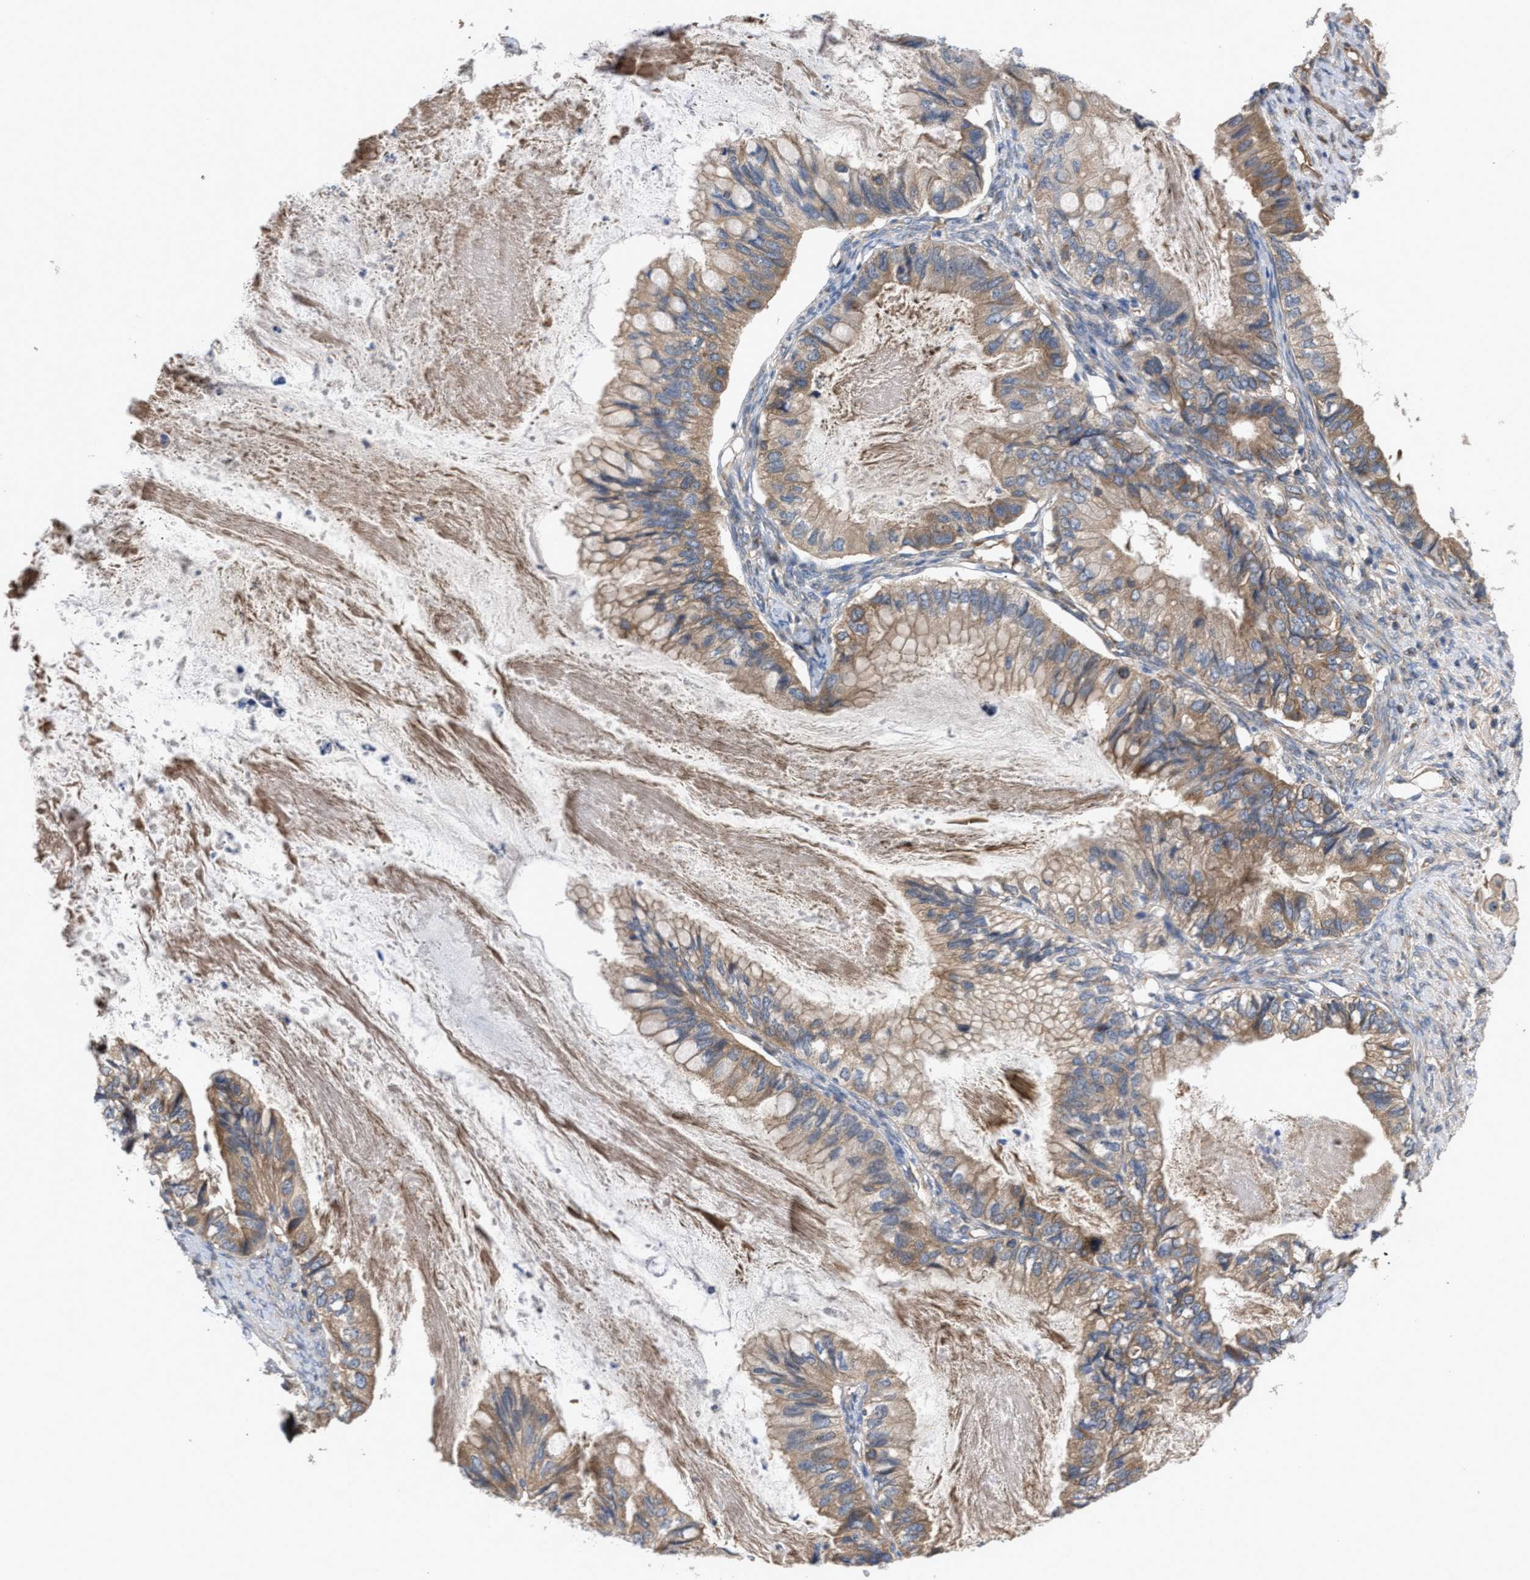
{"staining": {"intensity": "moderate", "quantity": ">75%", "location": "cytoplasmic/membranous"}, "tissue": "ovarian cancer", "cell_type": "Tumor cells", "image_type": "cancer", "snomed": [{"axis": "morphology", "description": "Cystadenocarcinoma, mucinous, NOS"}, {"axis": "topography", "description": "Ovary"}], "caption": "A brown stain labels moderate cytoplasmic/membranous expression of a protein in ovarian mucinous cystadenocarcinoma tumor cells. (Stains: DAB in brown, nuclei in blue, Microscopy: brightfield microscopy at high magnification).", "gene": "LAPTM4B", "patient": {"sex": "female", "age": 80}}